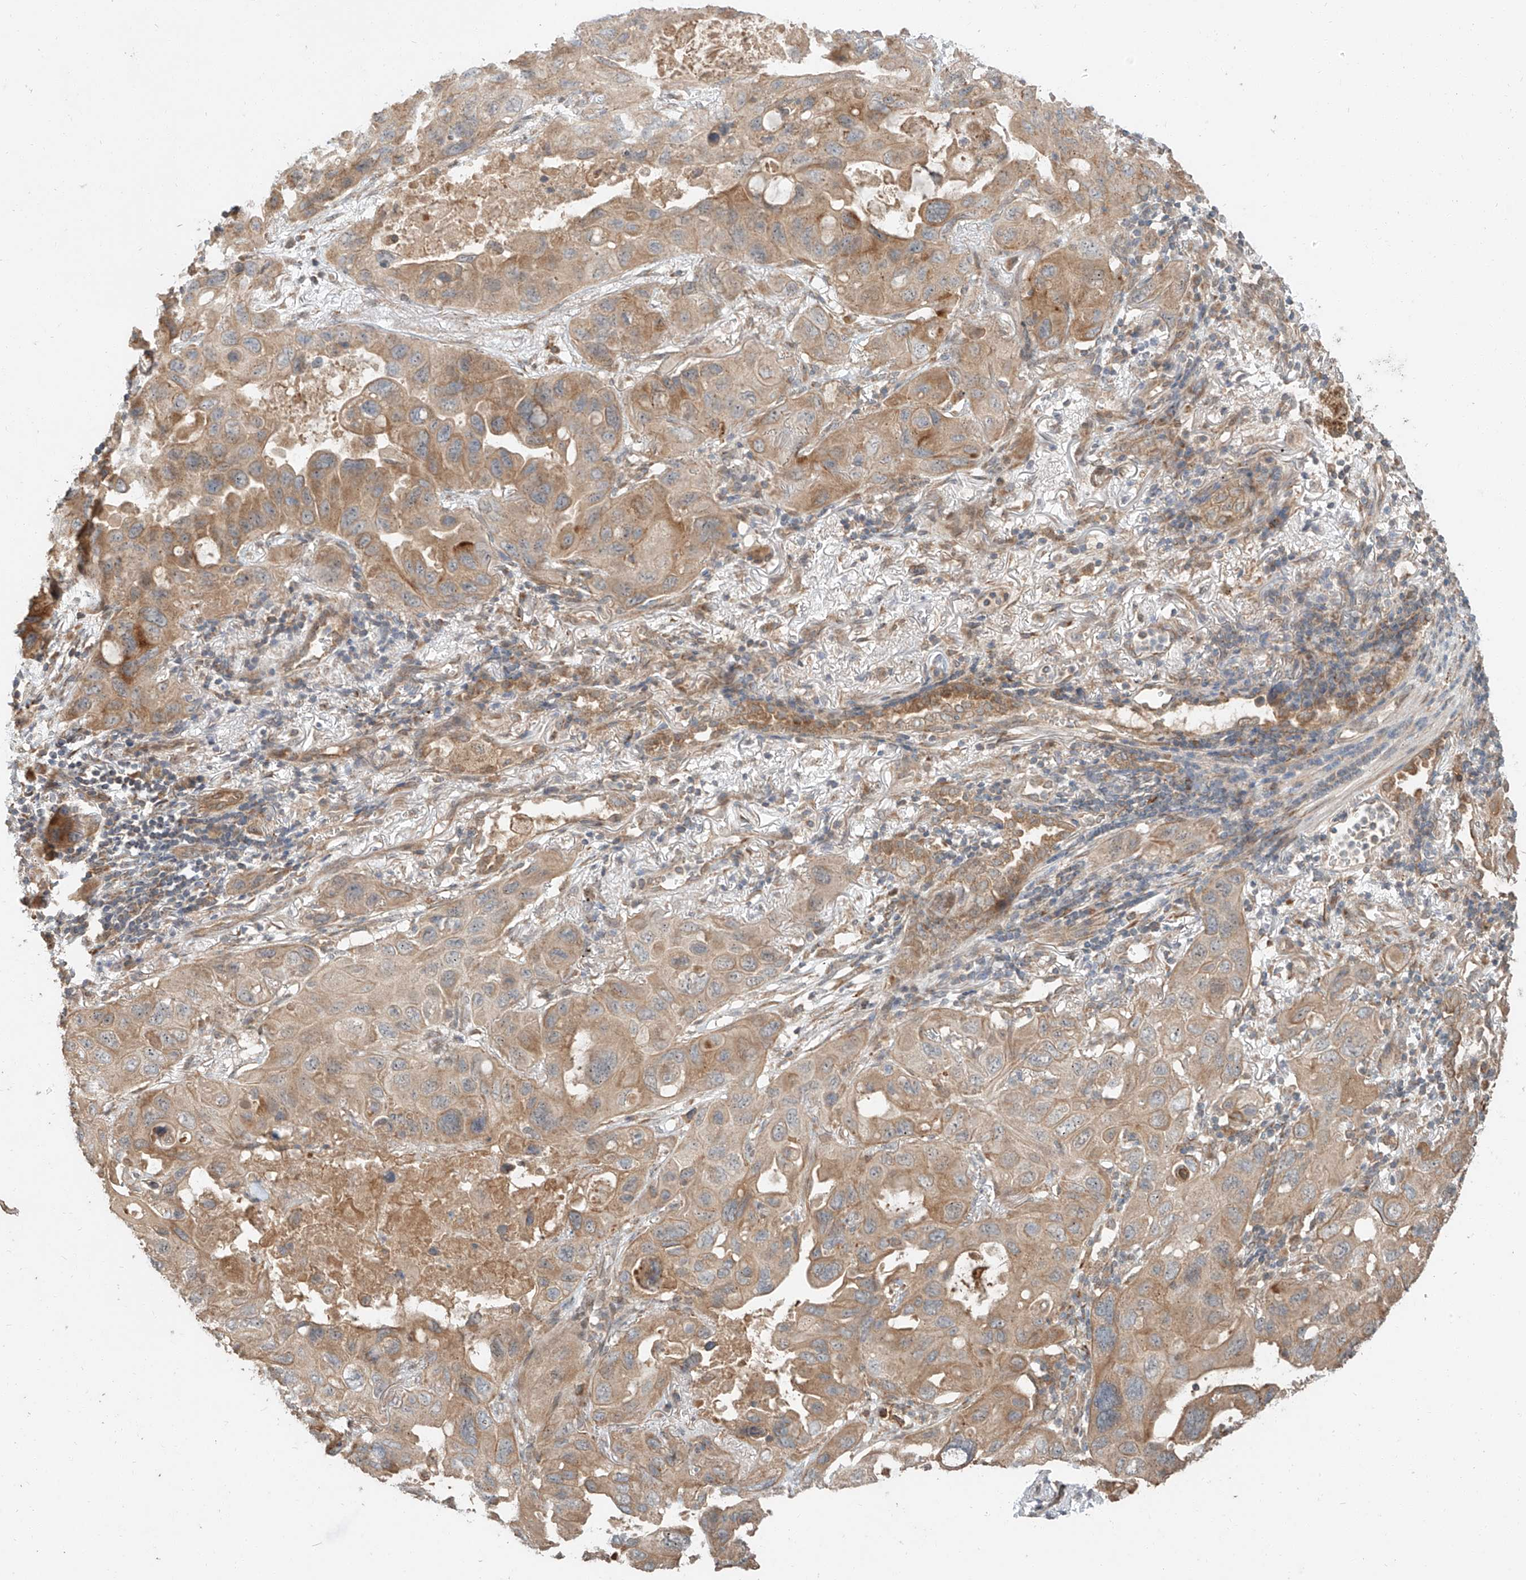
{"staining": {"intensity": "moderate", "quantity": ">75%", "location": "cytoplasmic/membranous"}, "tissue": "lung cancer", "cell_type": "Tumor cells", "image_type": "cancer", "snomed": [{"axis": "morphology", "description": "Squamous cell carcinoma, NOS"}, {"axis": "topography", "description": "Lung"}], "caption": "Protein expression analysis of squamous cell carcinoma (lung) exhibits moderate cytoplasmic/membranous expression in approximately >75% of tumor cells.", "gene": "STX19", "patient": {"sex": "female", "age": 73}}